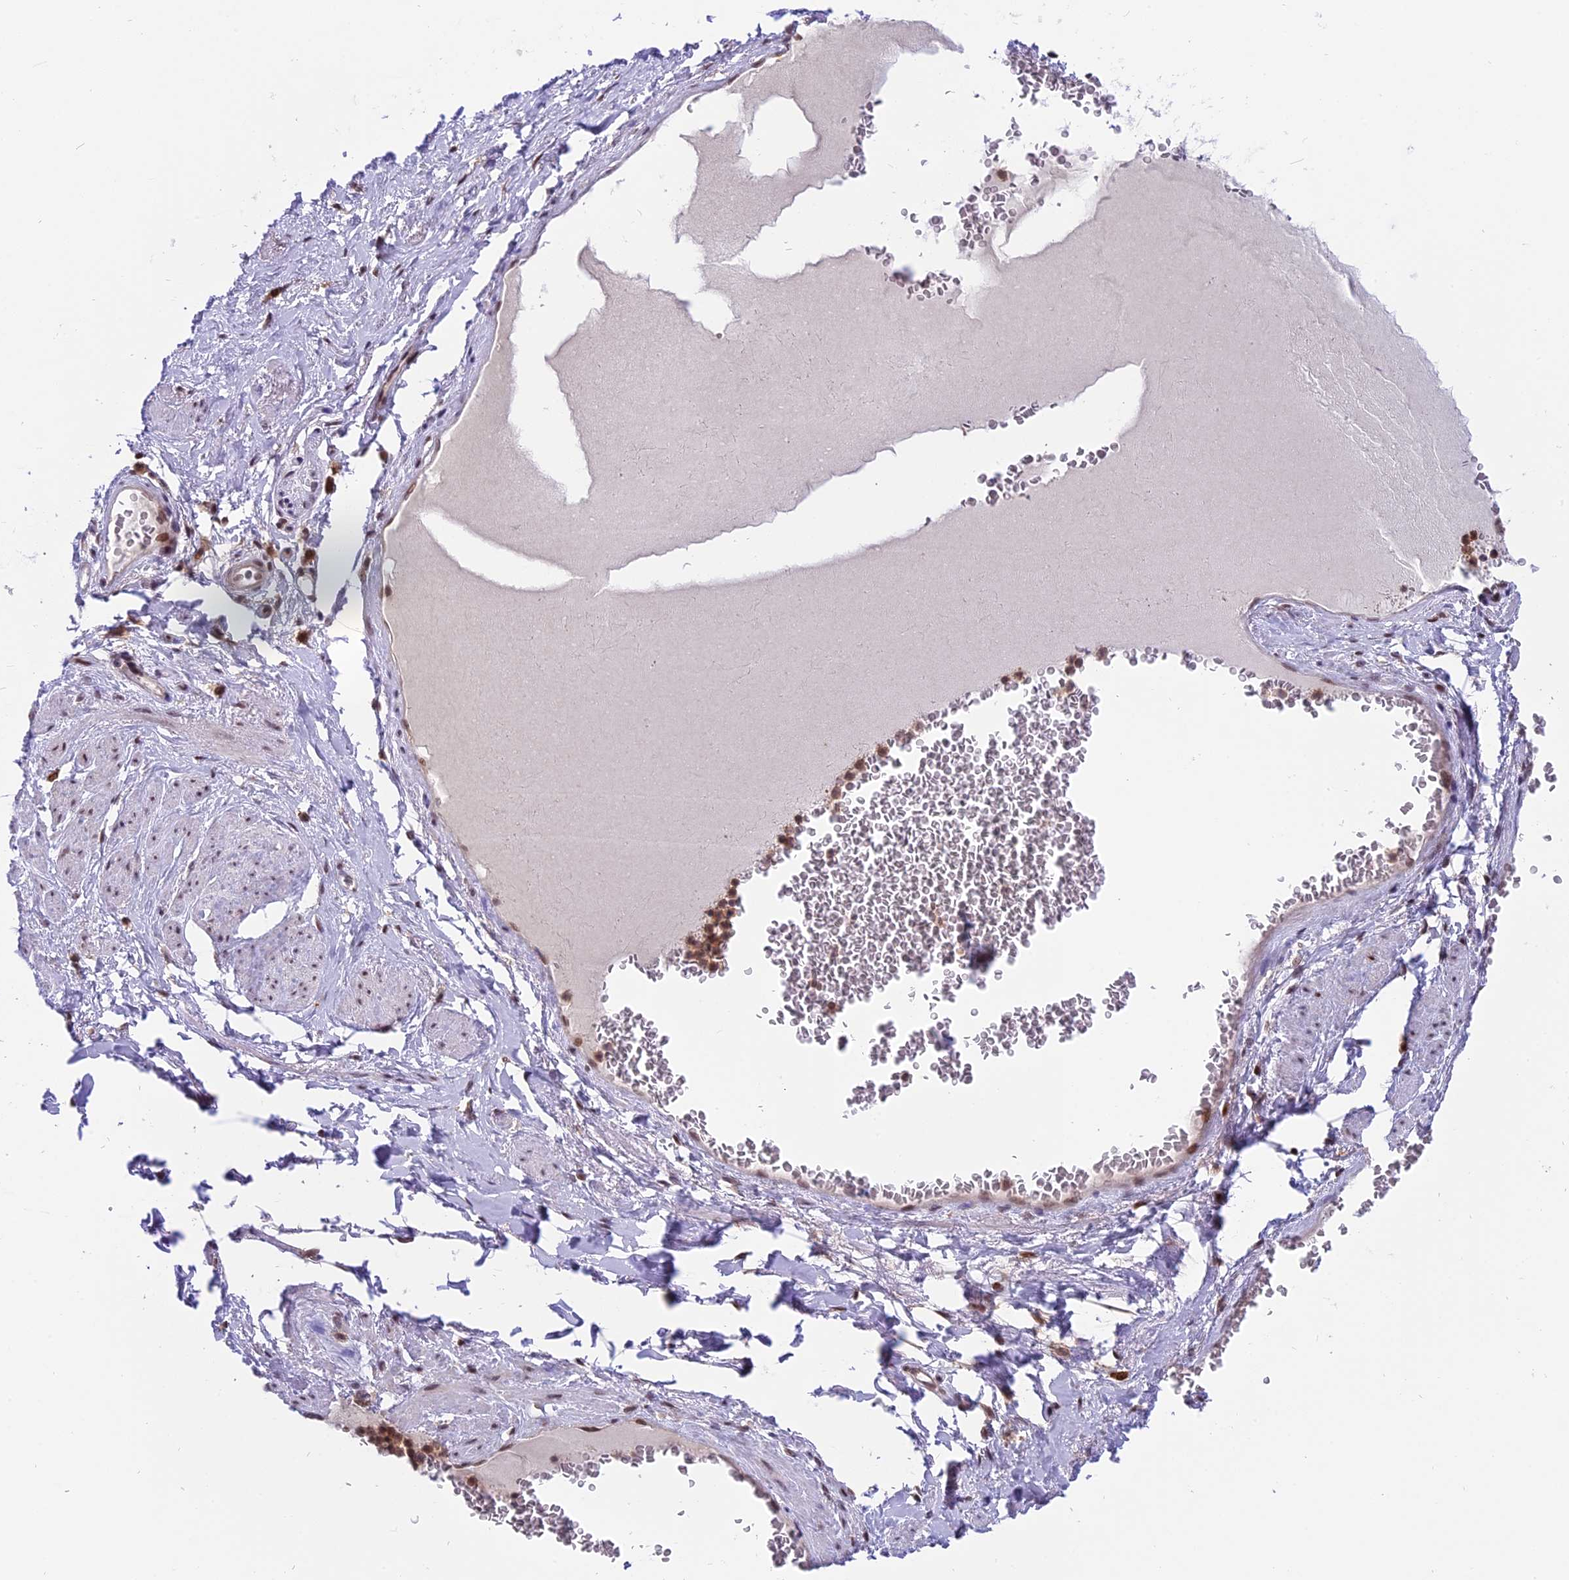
{"staining": {"intensity": "moderate", "quantity": ">75%", "location": "nuclear"}, "tissue": "soft tissue", "cell_type": "Fibroblasts", "image_type": "normal", "snomed": [{"axis": "morphology", "description": "Normal tissue, NOS"}, {"axis": "morphology", "description": "Adenocarcinoma, NOS"}, {"axis": "topography", "description": "Rectum"}, {"axis": "topography", "description": "Vagina"}, {"axis": "topography", "description": "Peripheral nerve tissue"}], "caption": "Immunohistochemical staining of normal human soft tissue reveals medium levels of moderate nuclear positivity in about >75% of fibroblasts. (Brightfield microscopy of DAB IHC at high magnification).", "gene": "TADA3", "patient": {"sex": "female", "age": 71}}